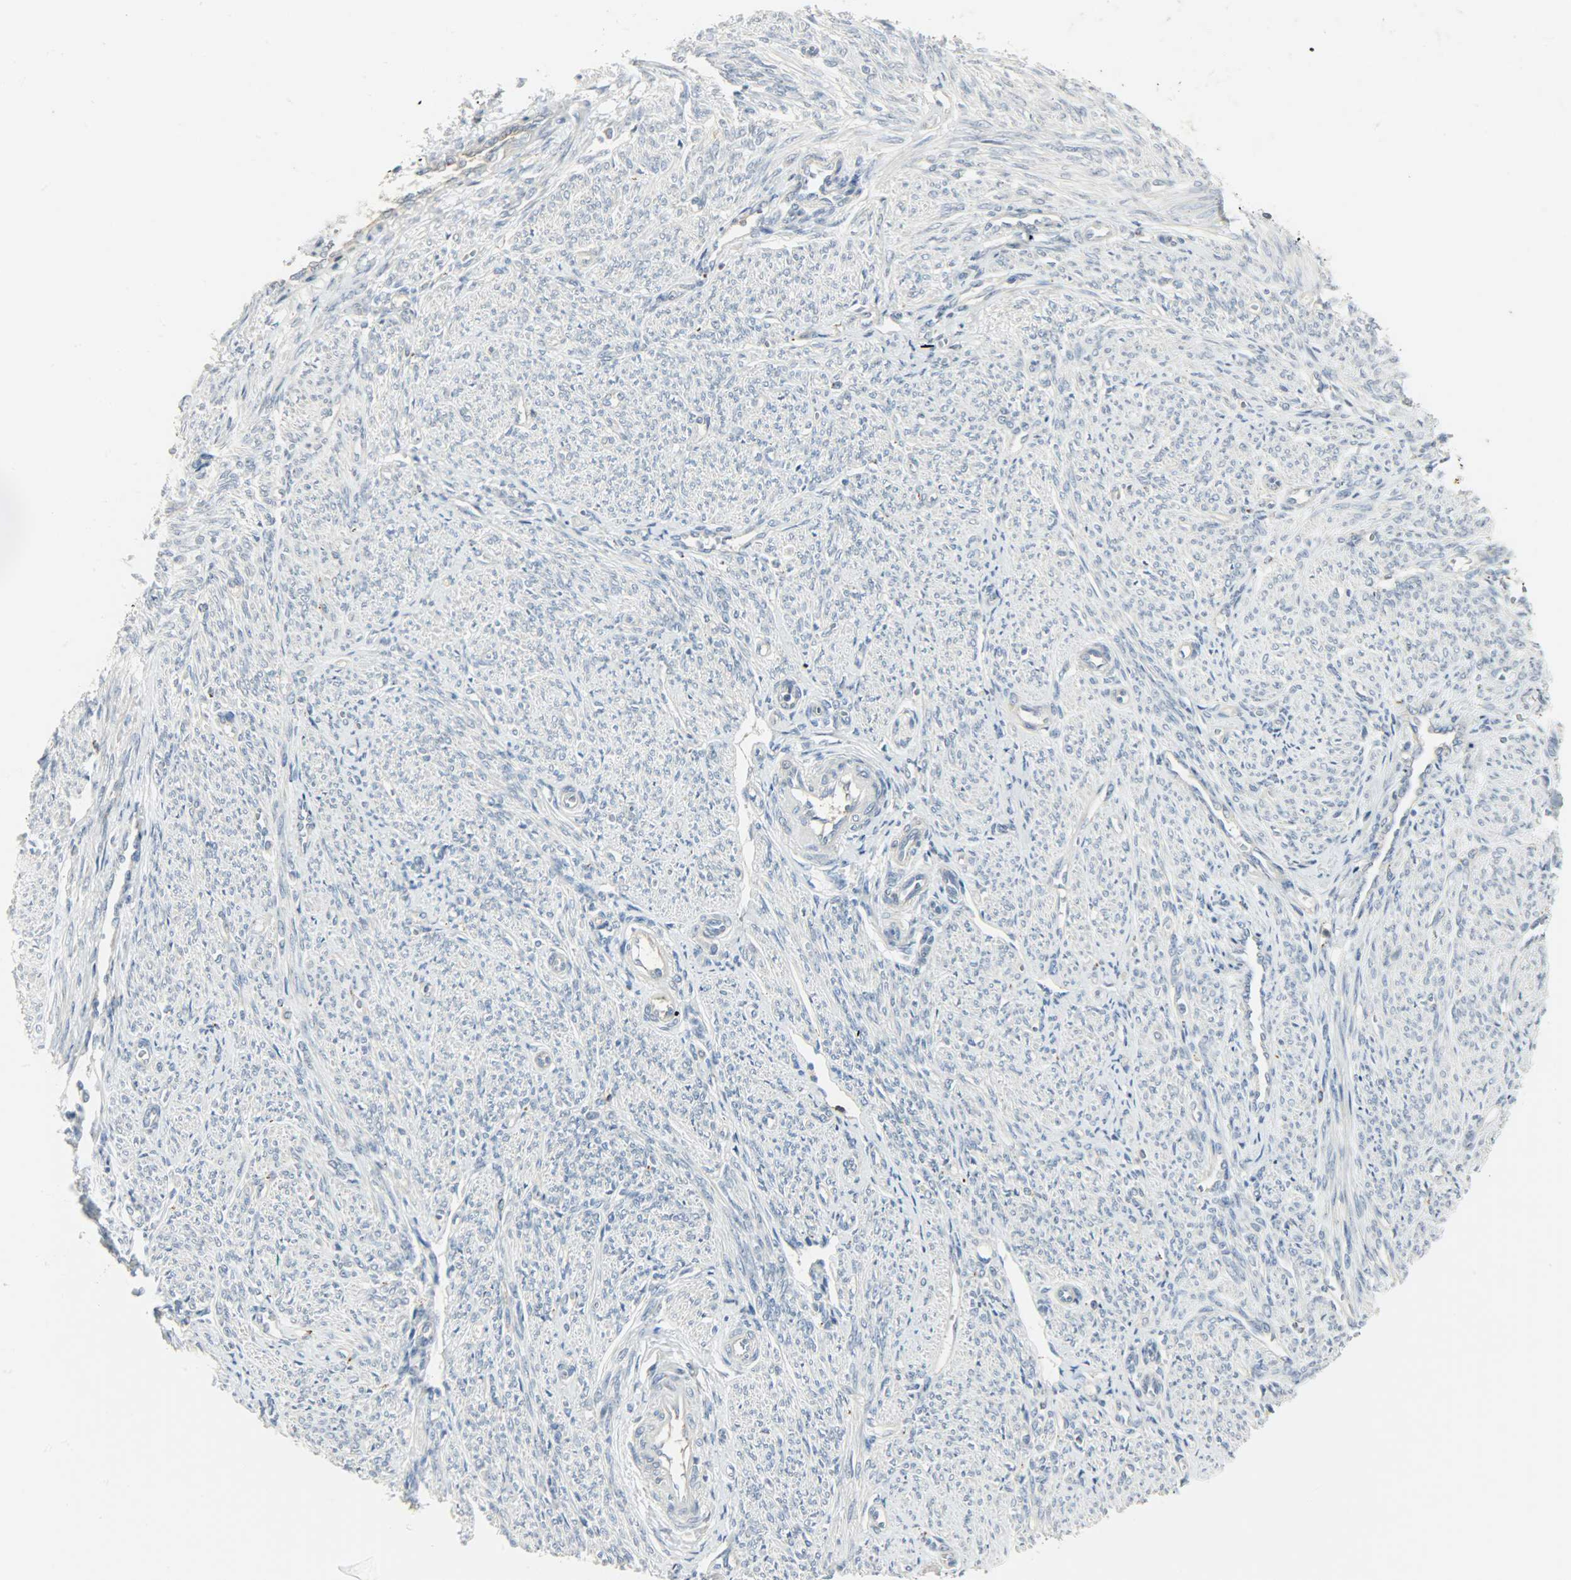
{"staining": {"intensity": "negative", "quantity": "none", "location": "none"}, "tissue": "smooth muscle", "cell_type": "Smooth muscle cells", "image_type": "normal", "snomed": [{"axis": "morphology", "description": "Normal tissue, NOS"}, {"axis": "topography", "description": "Smooth muscle"}], "caption": "Micrograph shows no significant protein expression in smooth muscle cells of benign smooth muscle.", "gene": "CD4", "patient": {"sex": "female", "age": 65}}